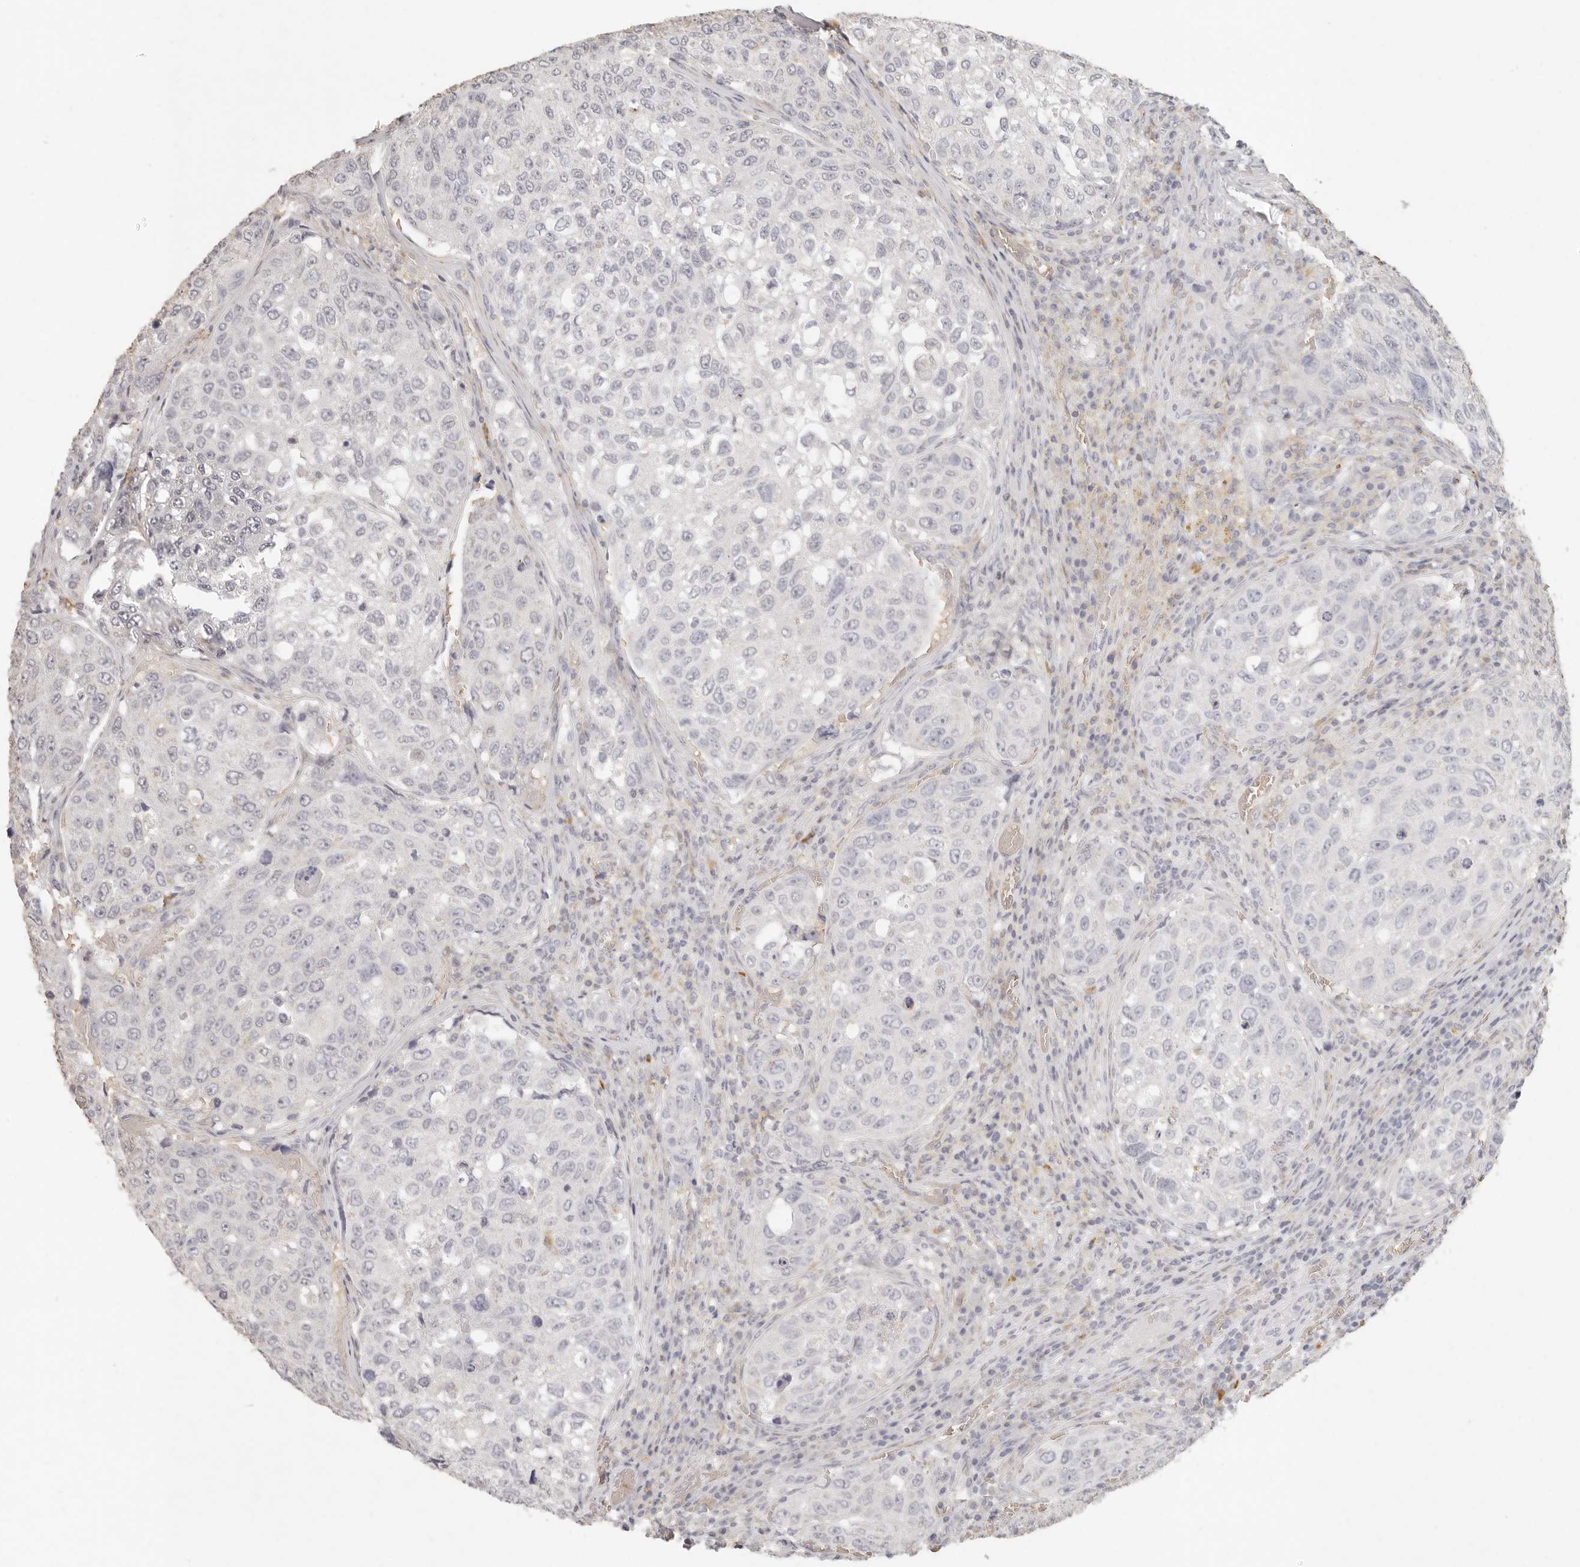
{"staining": {"intensity": "negative", "quantity": "none", "location": "none"}, "tissue": "urothelial cancer", "cell_type": "Tumor cells", "image_type": "cancer", "snomed": [{"axis": "morphology", "description": "Urothelial carcinoma, High grade"}, {"axis": "topography", "description": "Lymph node"}, {"axis": "topography", "description": "Urinary bladder"}], "caption": "There is no significant expression in tumor cells of urothelial cancer. (DAB immunohistochemistry (IHC), high magnification).", "gene": "NIBAN1", "patient": {"sex": "male", "age": 51}}